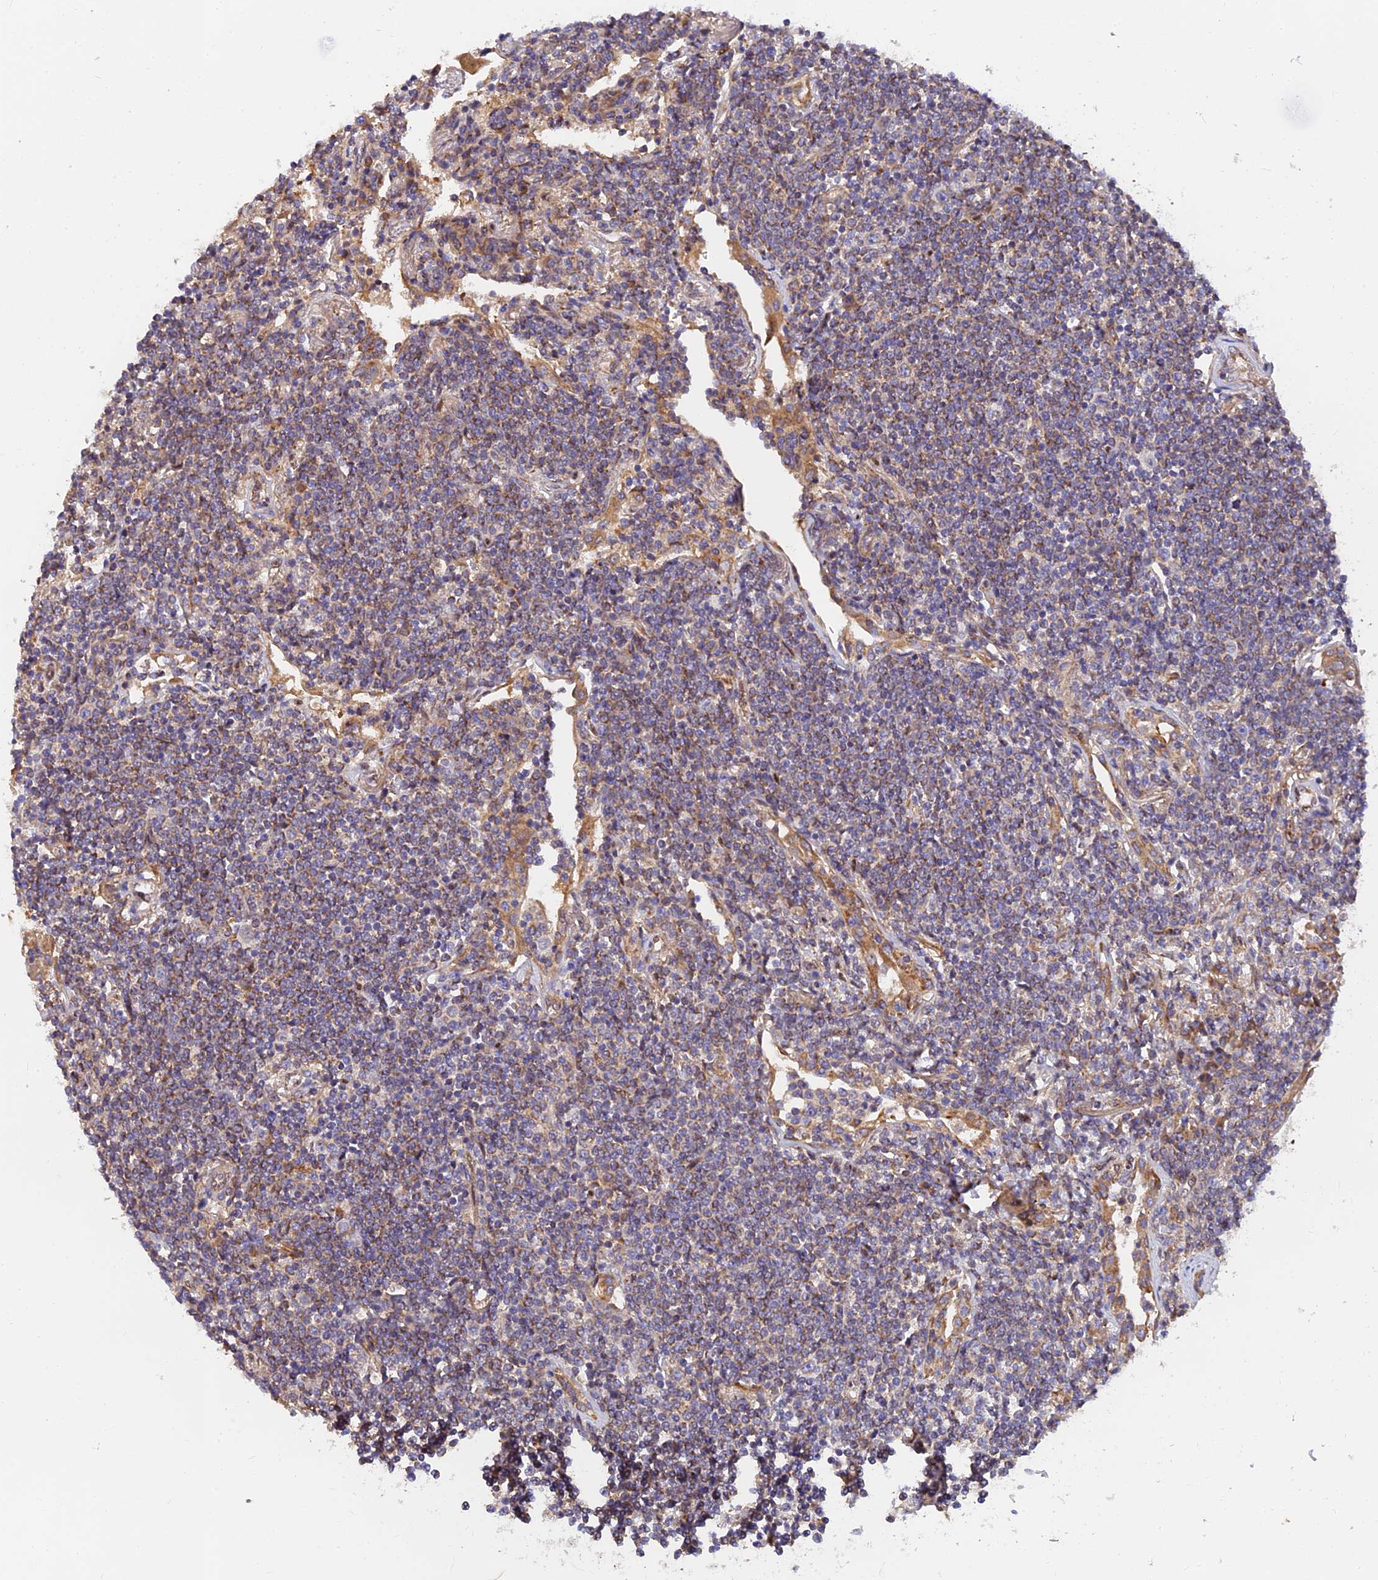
{"staining": {"intensity": "moderate", "quantity": ">75%", "location": "cytoplasmic/membranous"}, "tissue": "lymphoma", "cell_type": "Tumor cells", "image_type": "cancer", "snomed": [{"axis": "morphology", "description": "Malignant lymphoma, non-Hodgkin's type, Low grade"}, {"axis": "topography", "description": "Lung"}], "caption": "Immunohistochemistry (IHC) (DAB) staining of malignant lymphoma, non-Hodgkin's type (low-grade) displays moderate cytoplasmic/membranous protein positivity in about >75% of tumor cells.", "gene": "PODNL1", "patient": {"sex": "female", "age": 71}}